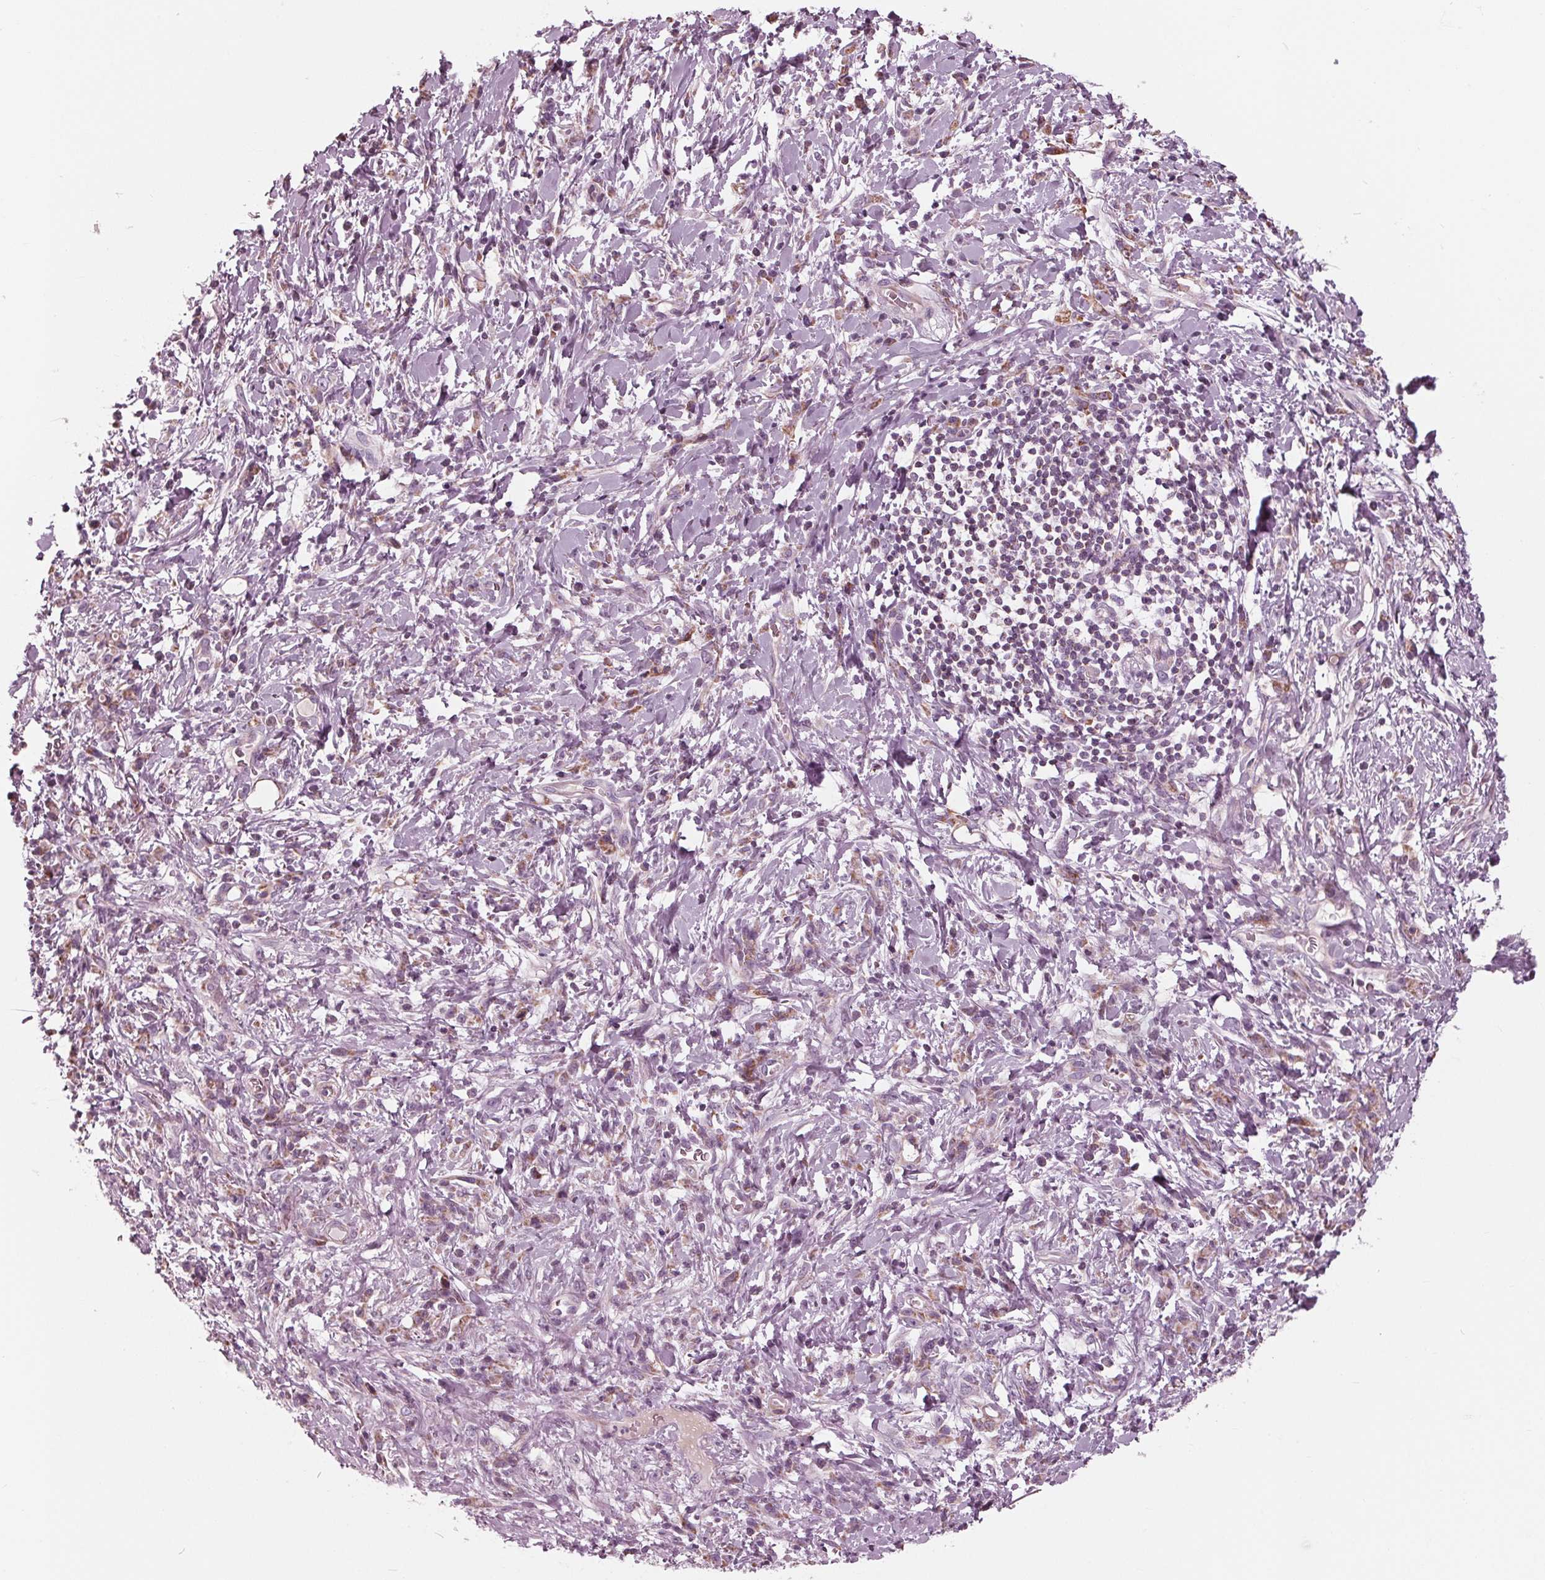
{"staining": {"intensity": "weak", "quantity": "<25%", "location": "cytoplasmic/membranous"}, "tissue": "stomach cancer", "cell_type": "Tumor cells", "image_type": "cancer", "snomed": [{"axis": "morphology", "description": "Adenocarcinoma, NOS"}, {"axis": "topography", "description": "Stomach"}], "caption": "Protein analysis of stomach cancer (adenocarcinoma) reveals no significant expression in tumor cells.", "gene": "CLN6", "patient": {"sex": "female", "age": 84}}